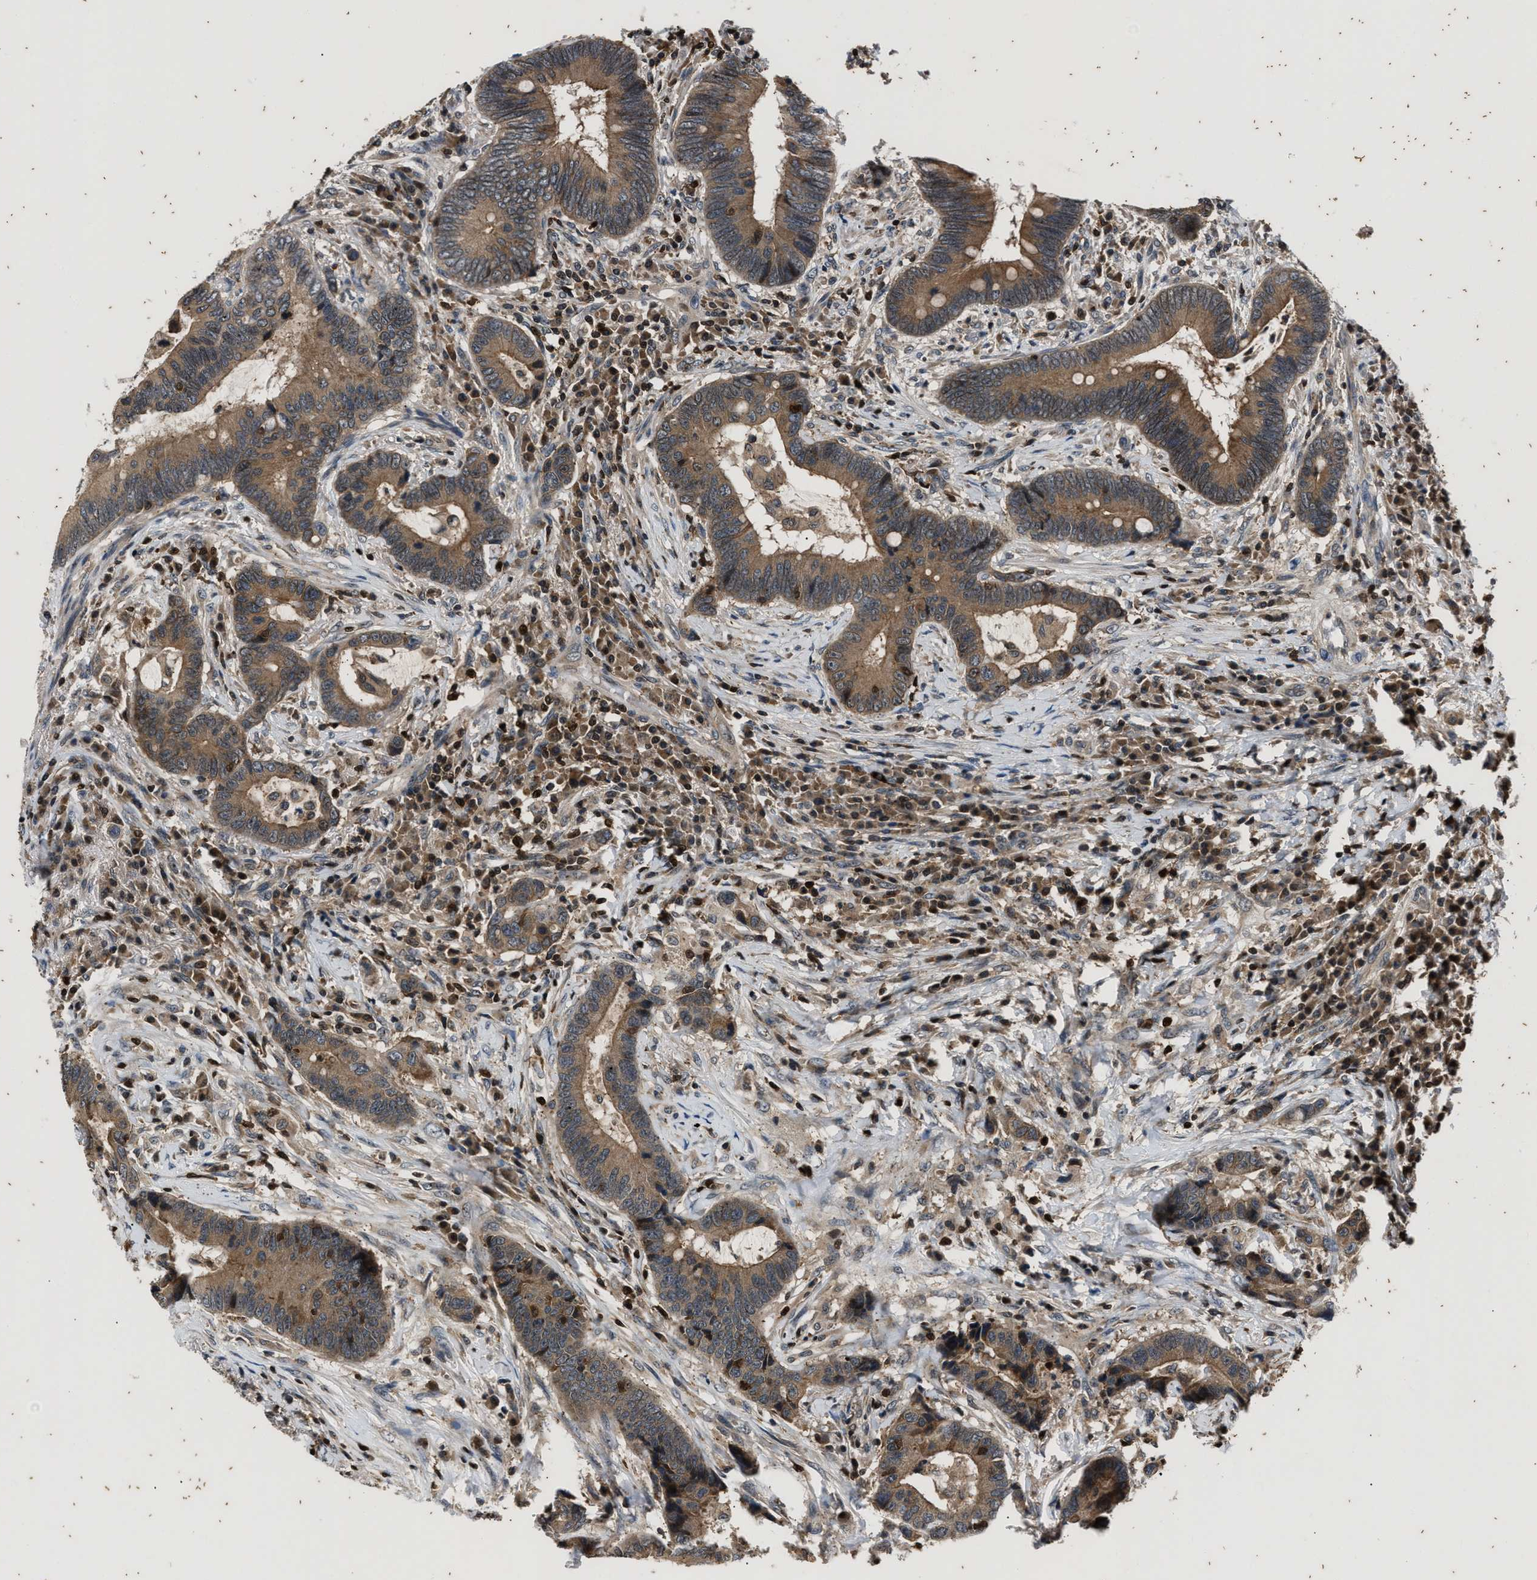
{"staining": {"intensity": "moderate", "quantity": ">75%", "location": "cytoplasmic/membranous"}, "tissue": "colorectal cancer", "cell_type": "Tumor cells", "image_type": "cancer", "snomed": [{"axis": "morphology", "description": "Adenocarcinoma, NOS"}, {"axis": "topography", "description": "Rectum"}, {"axis": "topography", "description": "Anal"}], "caption": "An immunohistochemistry (IHC) histopathology image of neoplastic tissue is shown. Protein staining in brown shows moderate cytoplasmic/membranous positivity in colorectal cancer (adenocarcinoma) within tumor cells.", "gene": "PTPN7", "patient": {"sex": "female", "age": 89}}